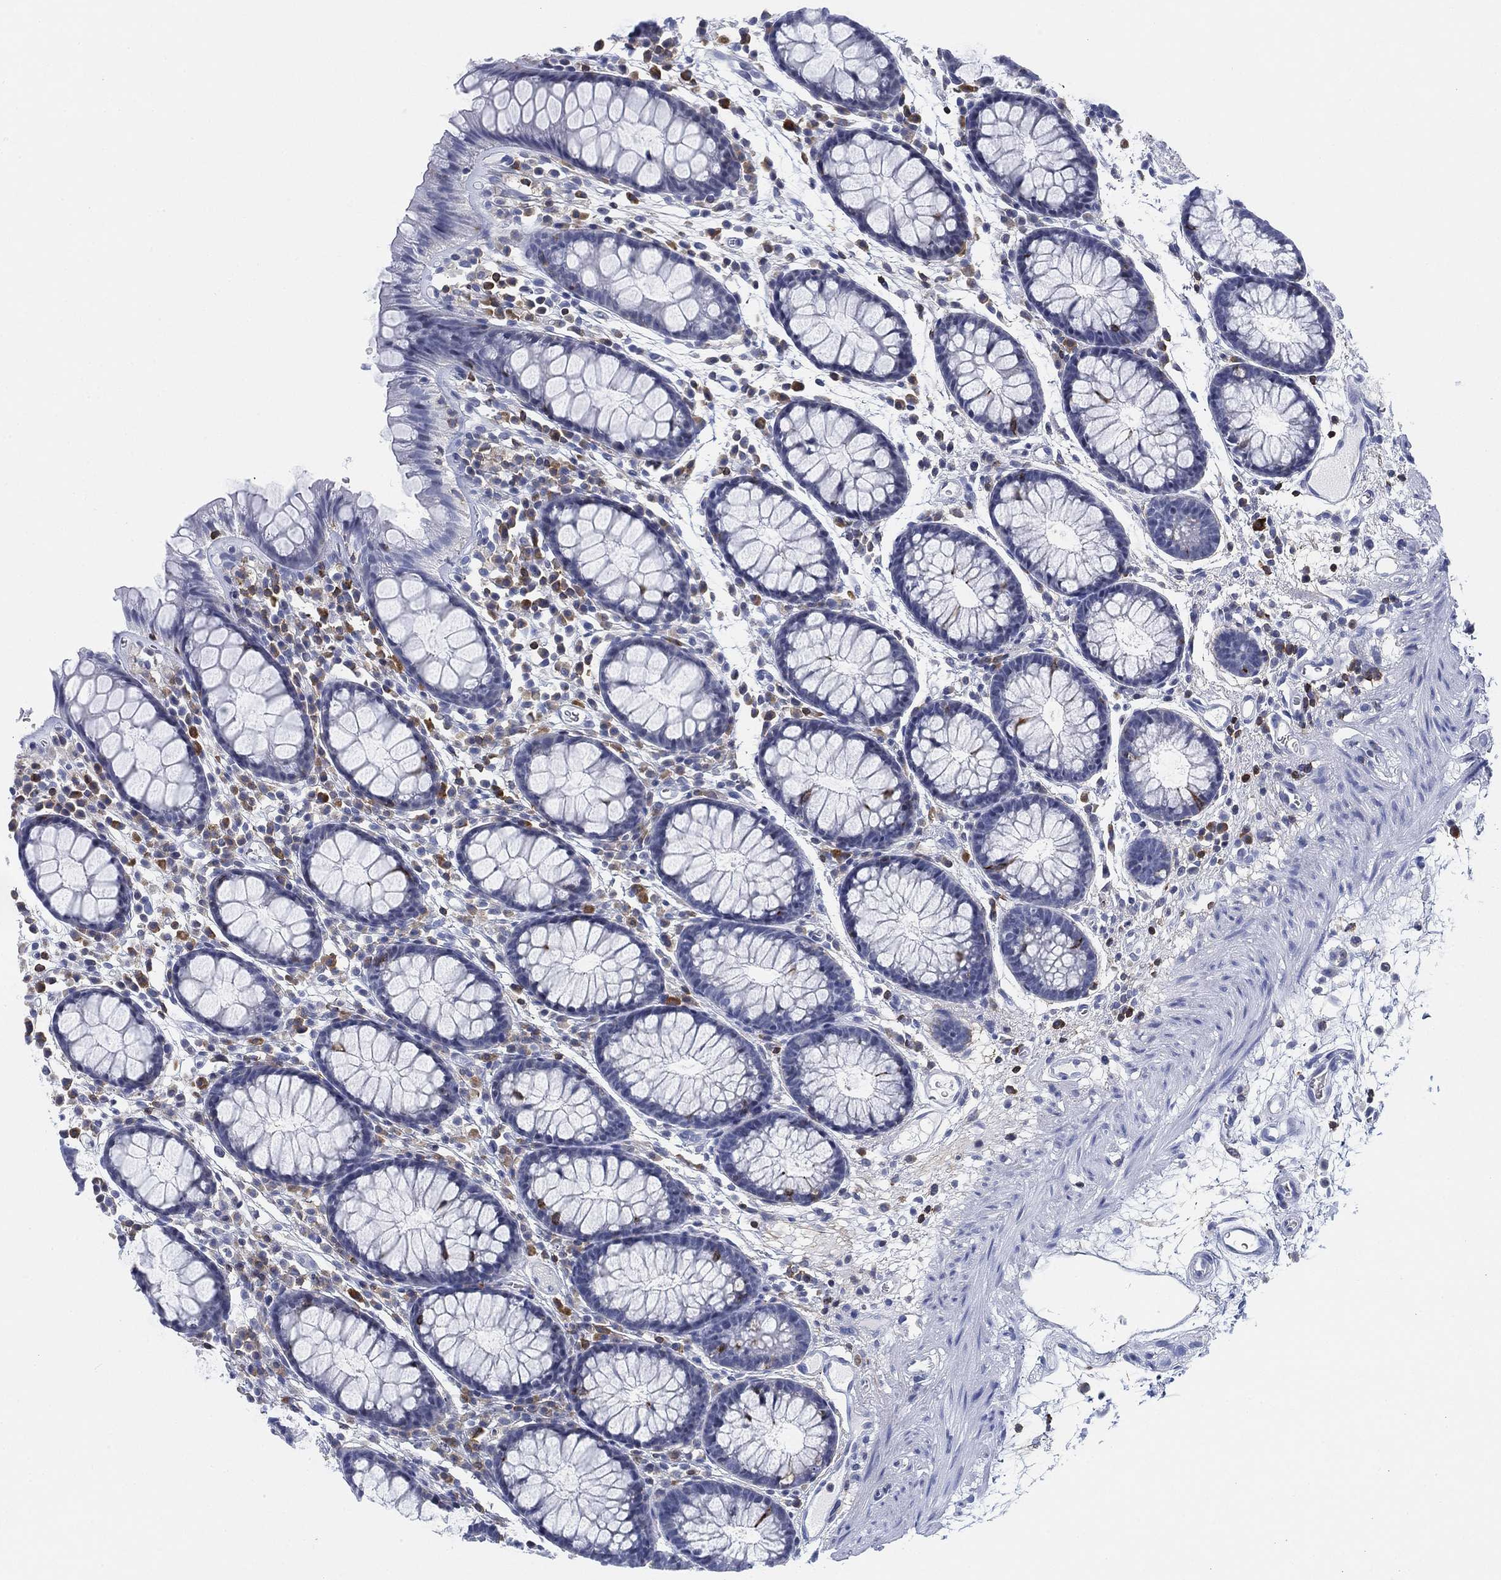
{"staining": {"intensity": "negative", "quantity": "none", "location": "none"}, "tissue": "colon", "cell_type": "Endothelial cells", "image_type": "normal", "snomed": [{"axis": "morphology", "description": "Normal tissue, NOS"}, {"axis": "topography", "description": "Colon"}], "caption": "A photomicrograph of colon stained for a protein reveals no brown staining in endothelial cells. (Brightfield microscopy of DAB (3,3'-diaminobenzidine) immunohistochemistry (IHC) at high magnification).", "gene": "FYB1", "patient": {"sex": "male", "age": 76}}